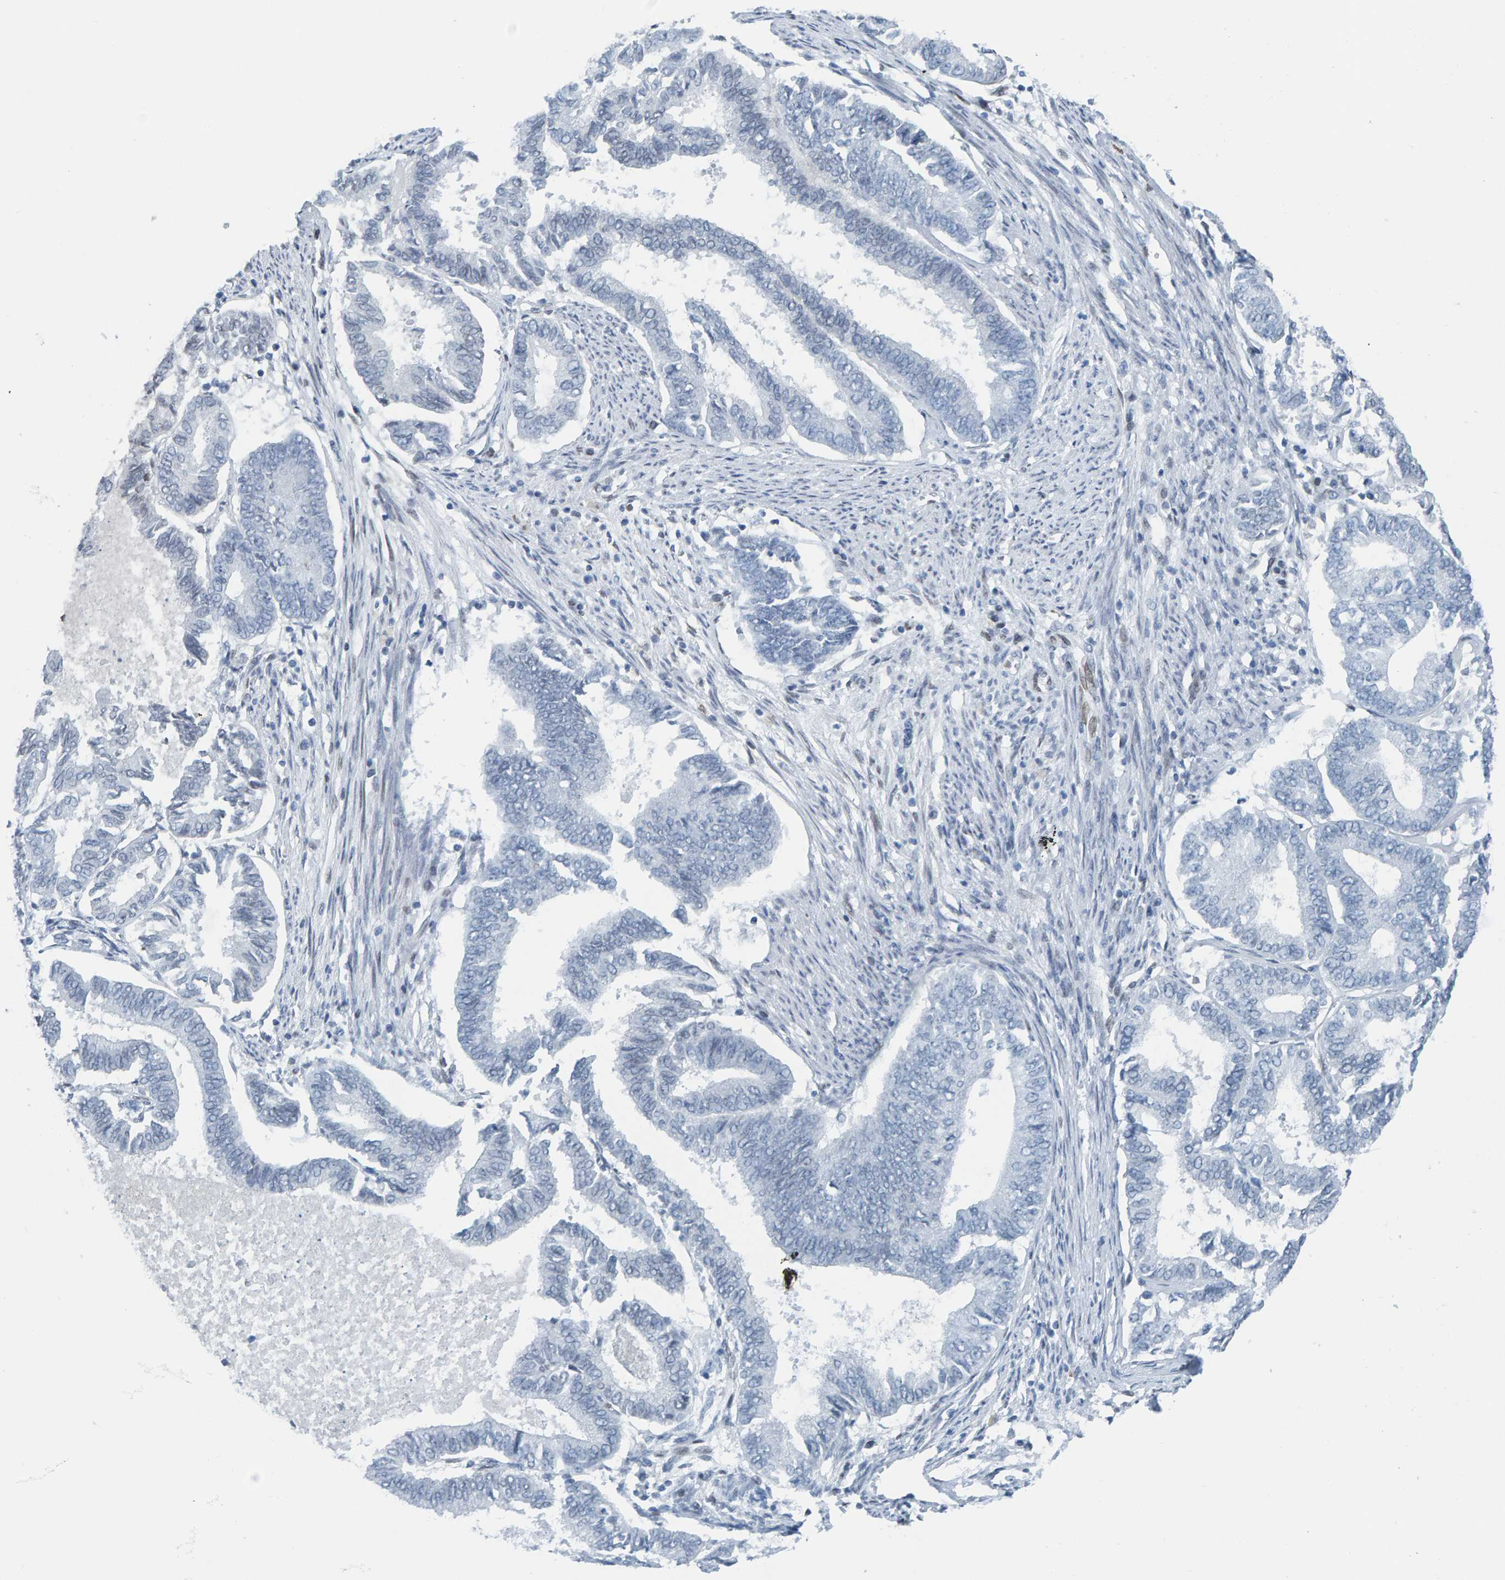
{"staining": {"intensity": "negative", "quantity": "none", "location": "none"}, "tissue": "endometrial cancer", "cell_type": "Tumor cells", "image_type": "cancer", "snomed": [{"axis": "morphology", "description": "Adenocarcinoma, NOS"}, {"axis": "topography", "description": "Endometrium"}], "caption": "Immunohistochemistry (IHC) photomicrograph of human adenocarcinoma (endometrial) stained for a protein (brown), which shows no positivity in tumor cells. (DAB (3,3'-diaminobenzidine) immunohistochemistry, high magnification).", "gene": "LMNB2", "patient": {"sex": "female", "age": 86}}